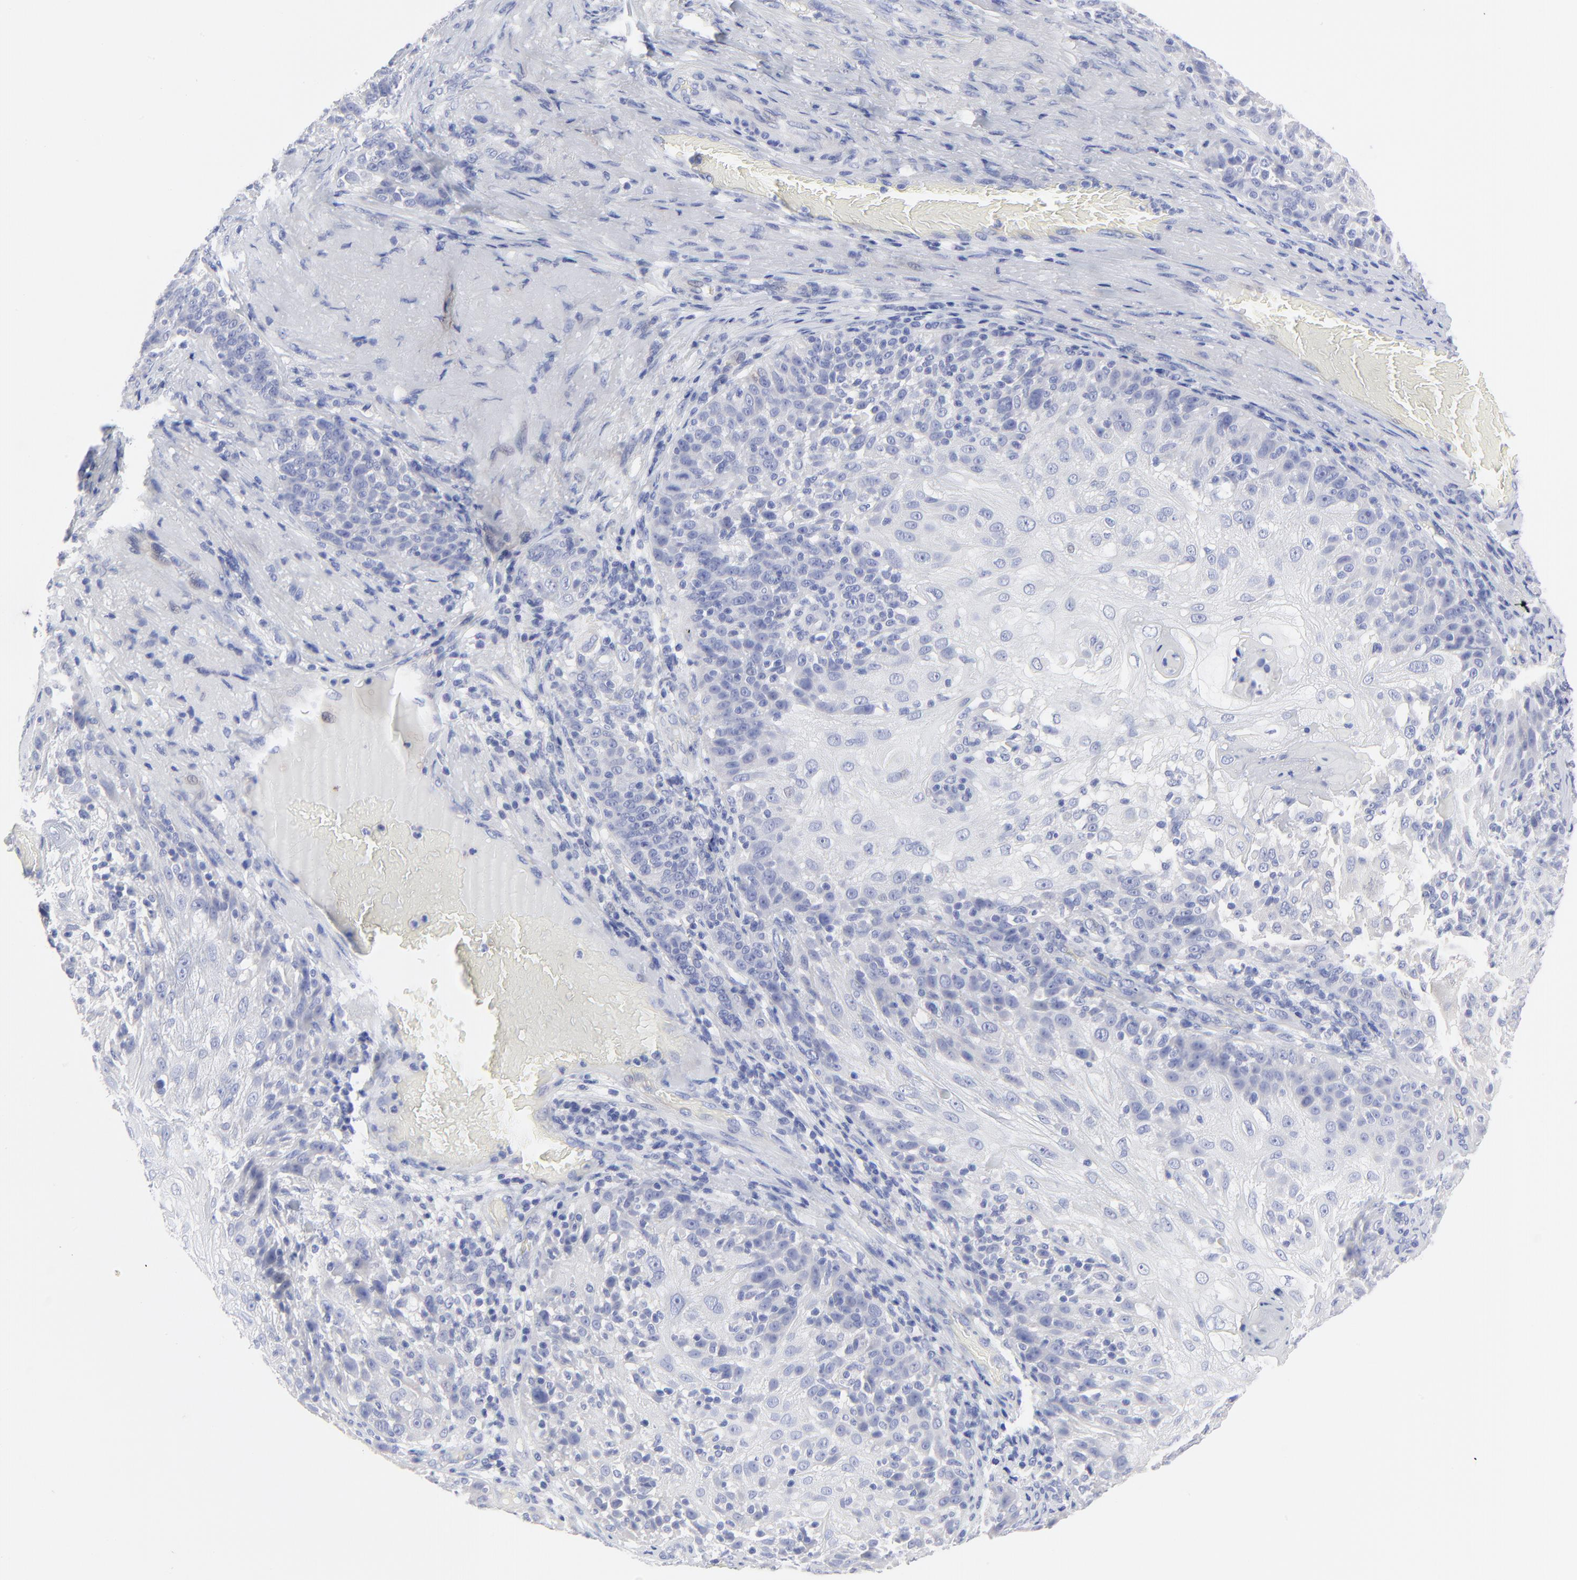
{"staining": {"intensity": "negative", "quantity": "none", "location": "none"}, "tissue": "skin cancer", "cell_type": "Tumor cells", "image_type": "cancer", "snomed": [{"axis": "morphology", "description": "Normal tissue, NOS"}, {"axis": "morphology", "description": "Squamous cell carcinoma, NOS"}, {"axis": "topography", "description": "Skin"}], "caption": "Photomicrograph shows no protein staining in tumor cells of skin cancer tissue. (DAB (3,3'-diaminobenzidine) IHC with hematoxylin counter stain).", "gene": "PSD3", "patient": {"sex": "female", "age": 83}}